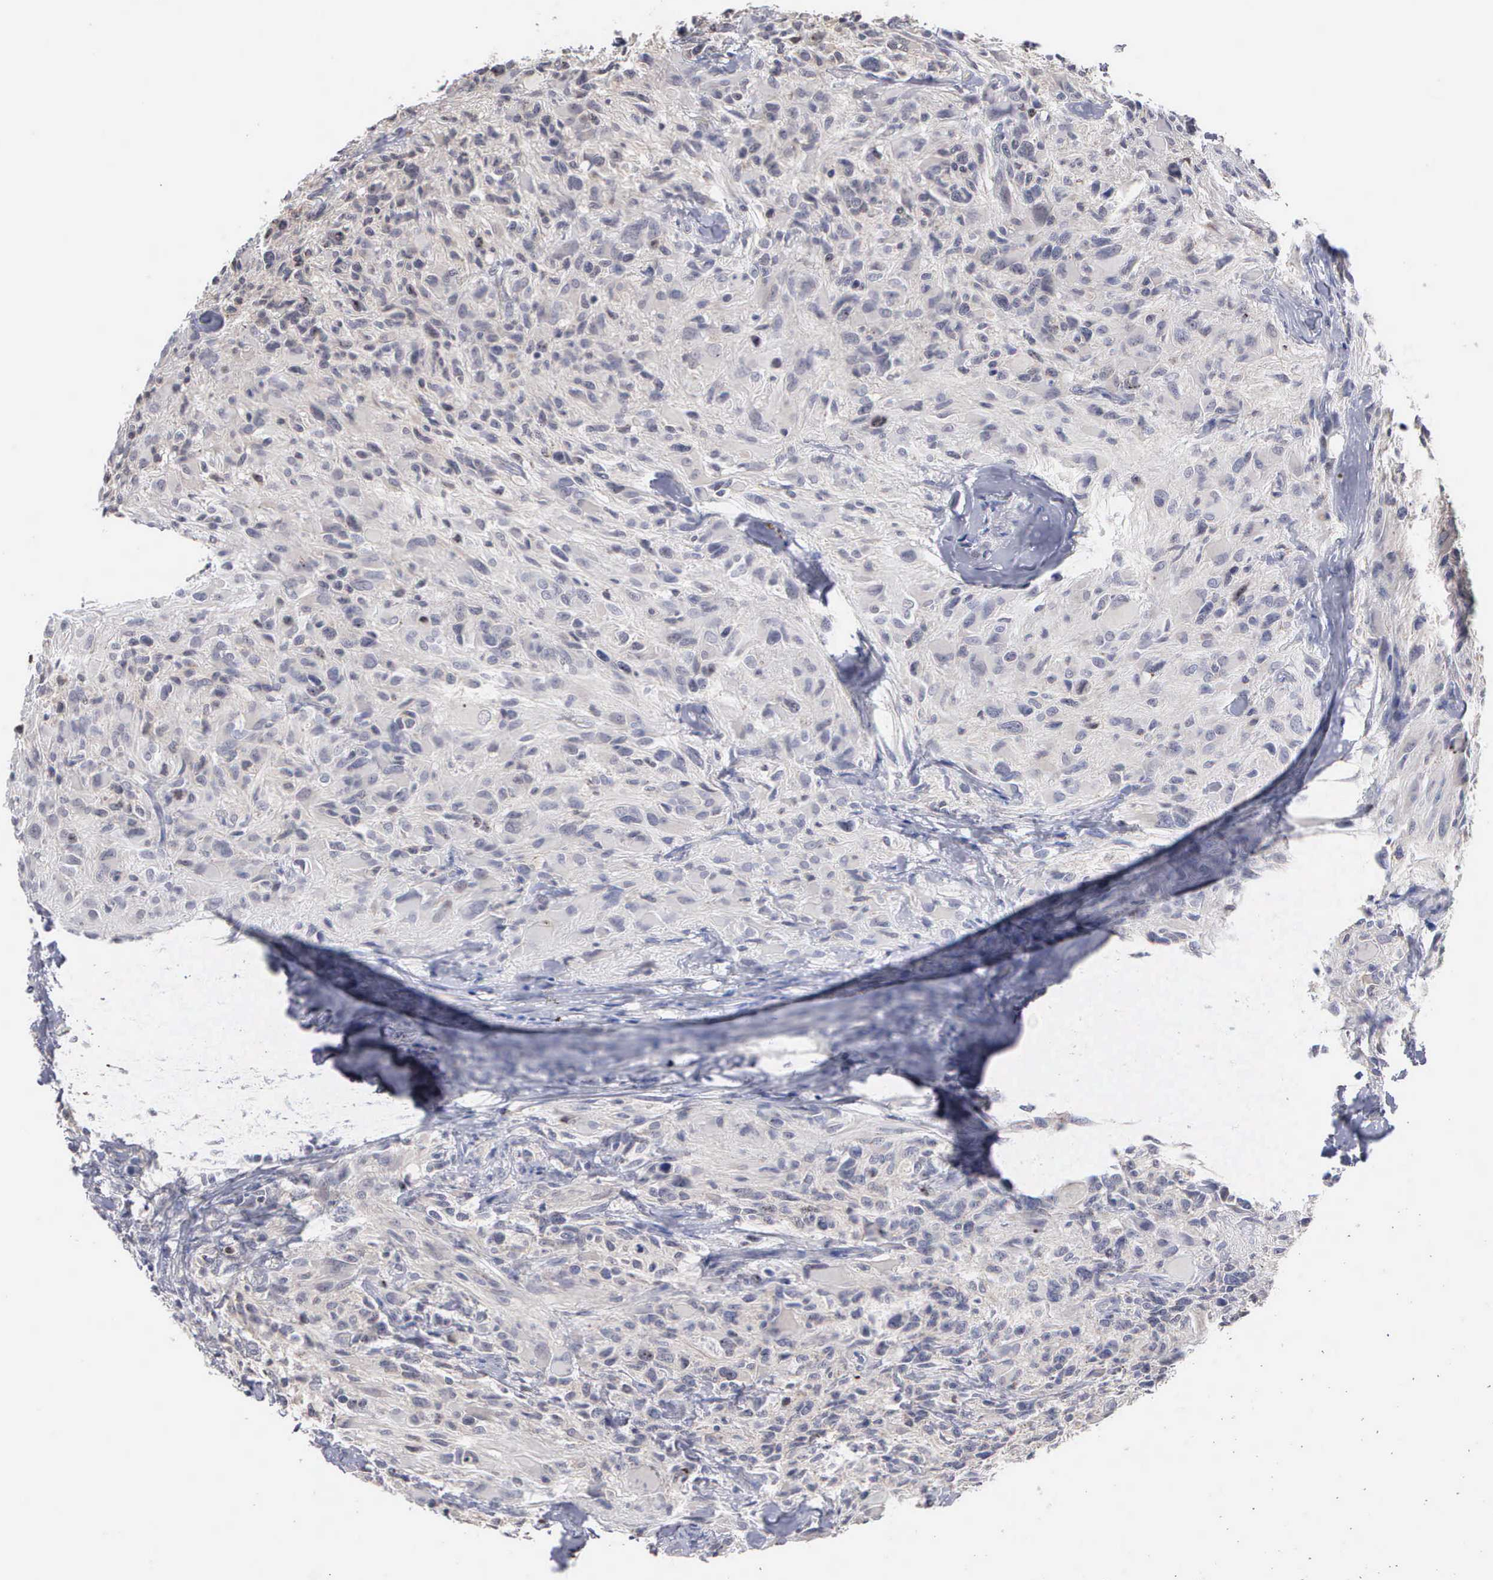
{"staining": {"intensity": "negative", "quantity": "none", "location": "none"}, "tissue": "glioma", "cell_type": "Tumor cells", "image_type": "cancer", "snomed": [{"axis": "morphology", "description": "Glioma, malignant, High grade"}, {"axis": "topography", "description": "Brain"}], "caption": "Histopathology image shows no protein staining in tumor cells of malignant high-grade glioma tissue. Nuclei are stained in blue.", "gene": "KDM6A", "patient": {"sex": "male", "age": 69}}